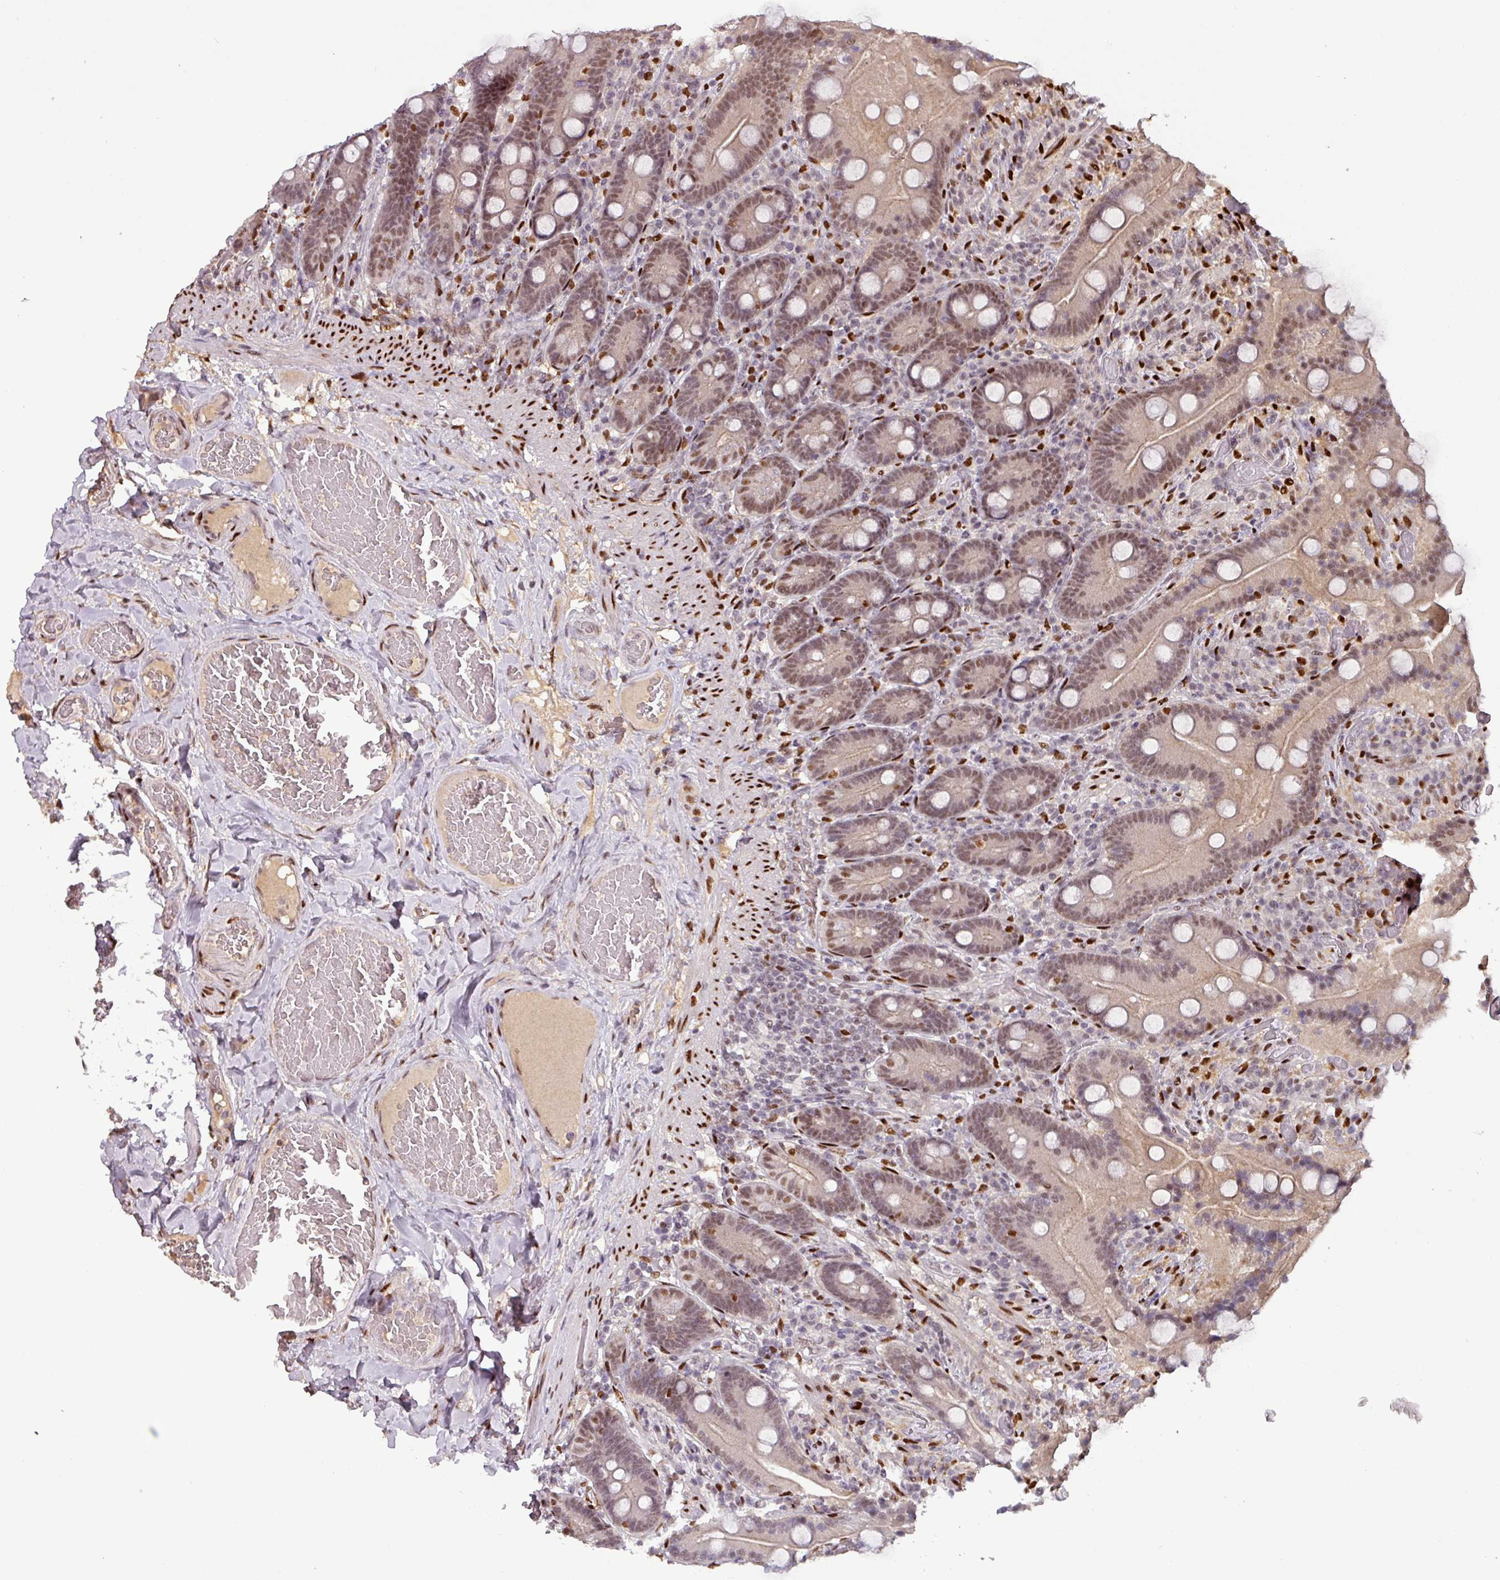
{"staining": {"intensity": "moderate", "quantity": ">75%", "location": "nuclear"}, "tissue": "duodenum", "cell_type": "Glandular cells", "image_type": "normal", "snomed": [{"axis": "morphology", "description": "Normal tissue, NOS"}, {"axis": "topography", "description": "Duodenum"}], "caption": "This histopathology image demonstrates immunohistochemistry (IHC) staining of normal human duodenum, with medium moderate nuclear expression in approximately >75% of glandular cells.", "gene": "IRF2BPL", "patient": {"sex": "female", "age": 62}}